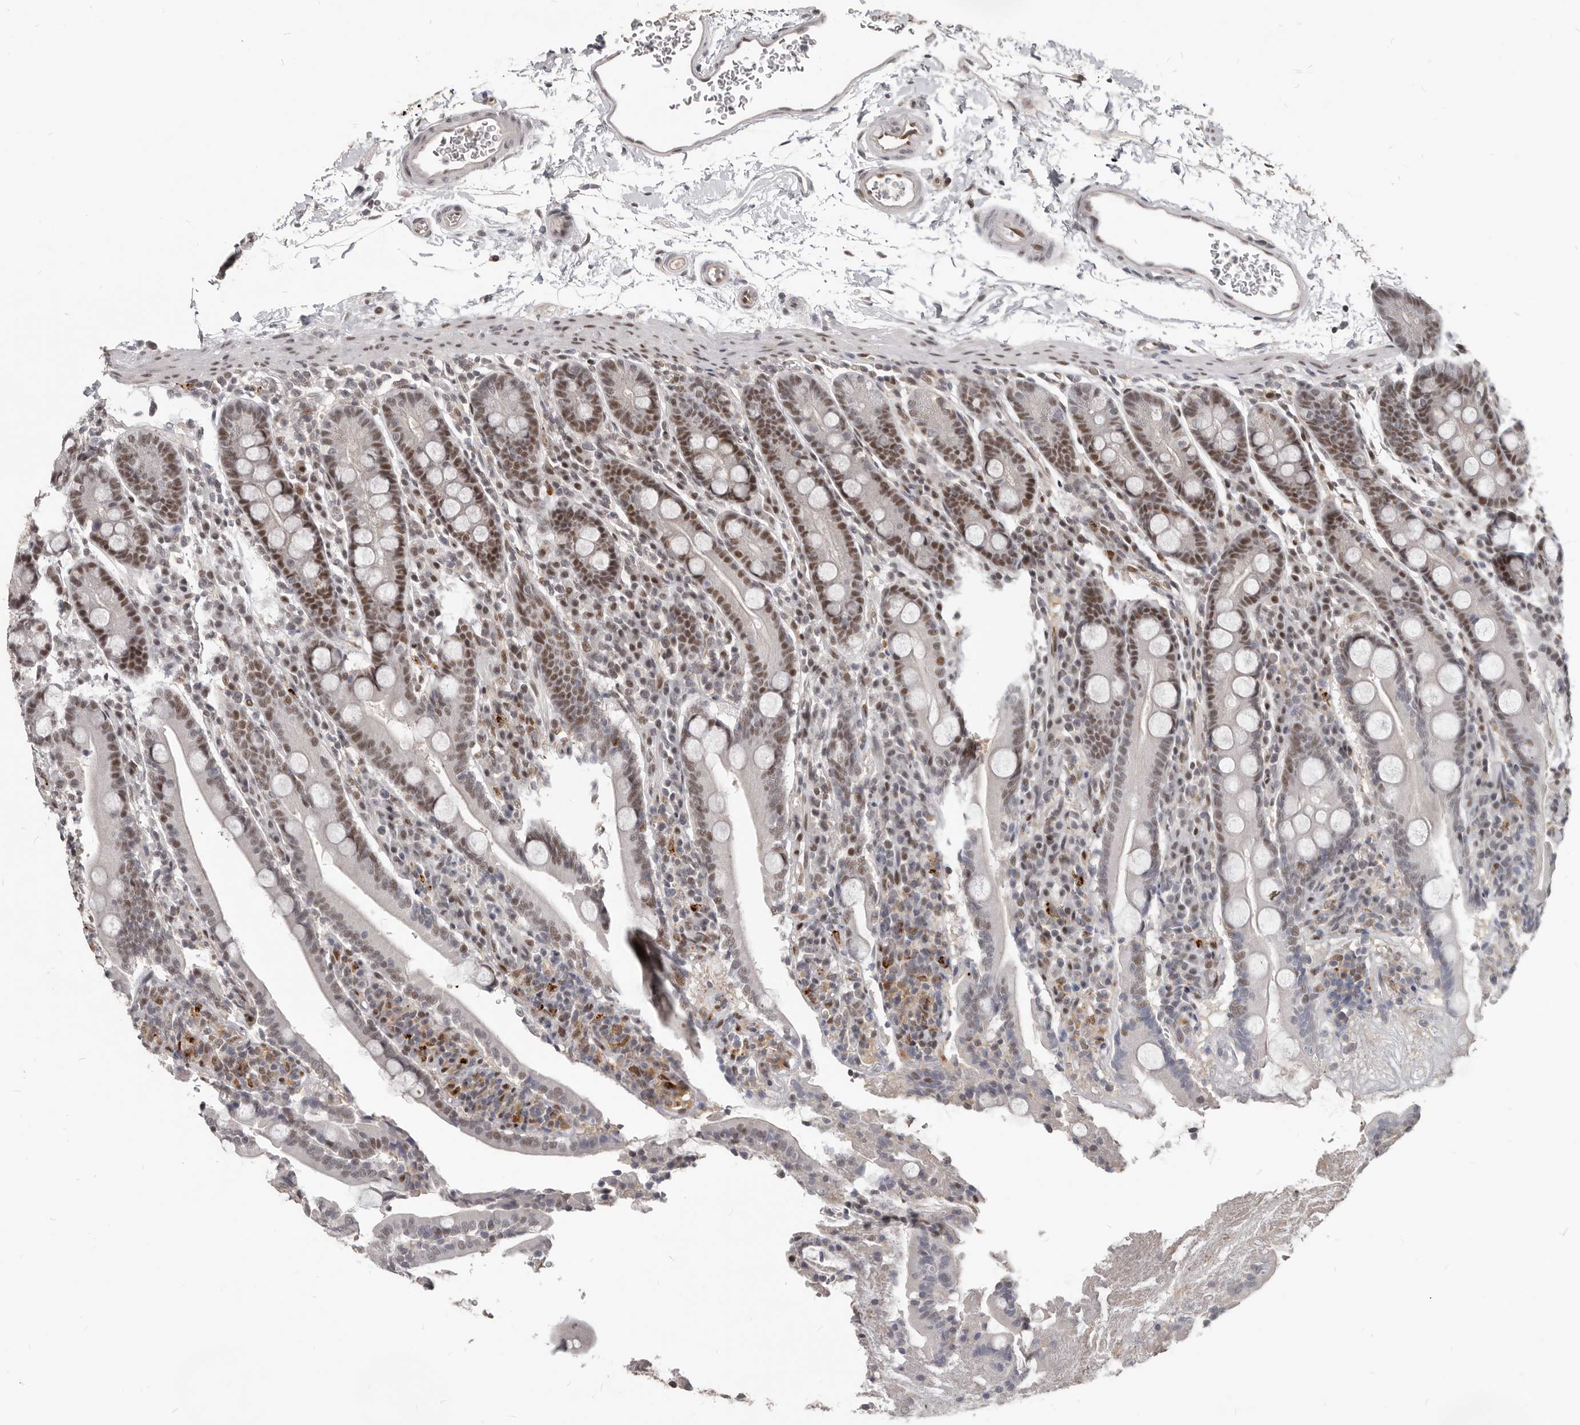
{"staining": {"intensity": "moderate", "quantity": ">75%", "location": "nuclear"}, "tissue": "duodenum", "cell_type": "Glandular cells", "image_type": "normal", "snomed": [{"axis": "morphology", "description": "Normal tissue, NOS"}, {"axis": "topography", "description": "Duodenum"}], "caption": "An IHC micrograph of benign tissue is shown. Protein staining in brown highlights moderate nuclear positivity in duodenum within glandular cells.", "gene": "ATF5", "patient": {"sex": "male", "age": 35}}